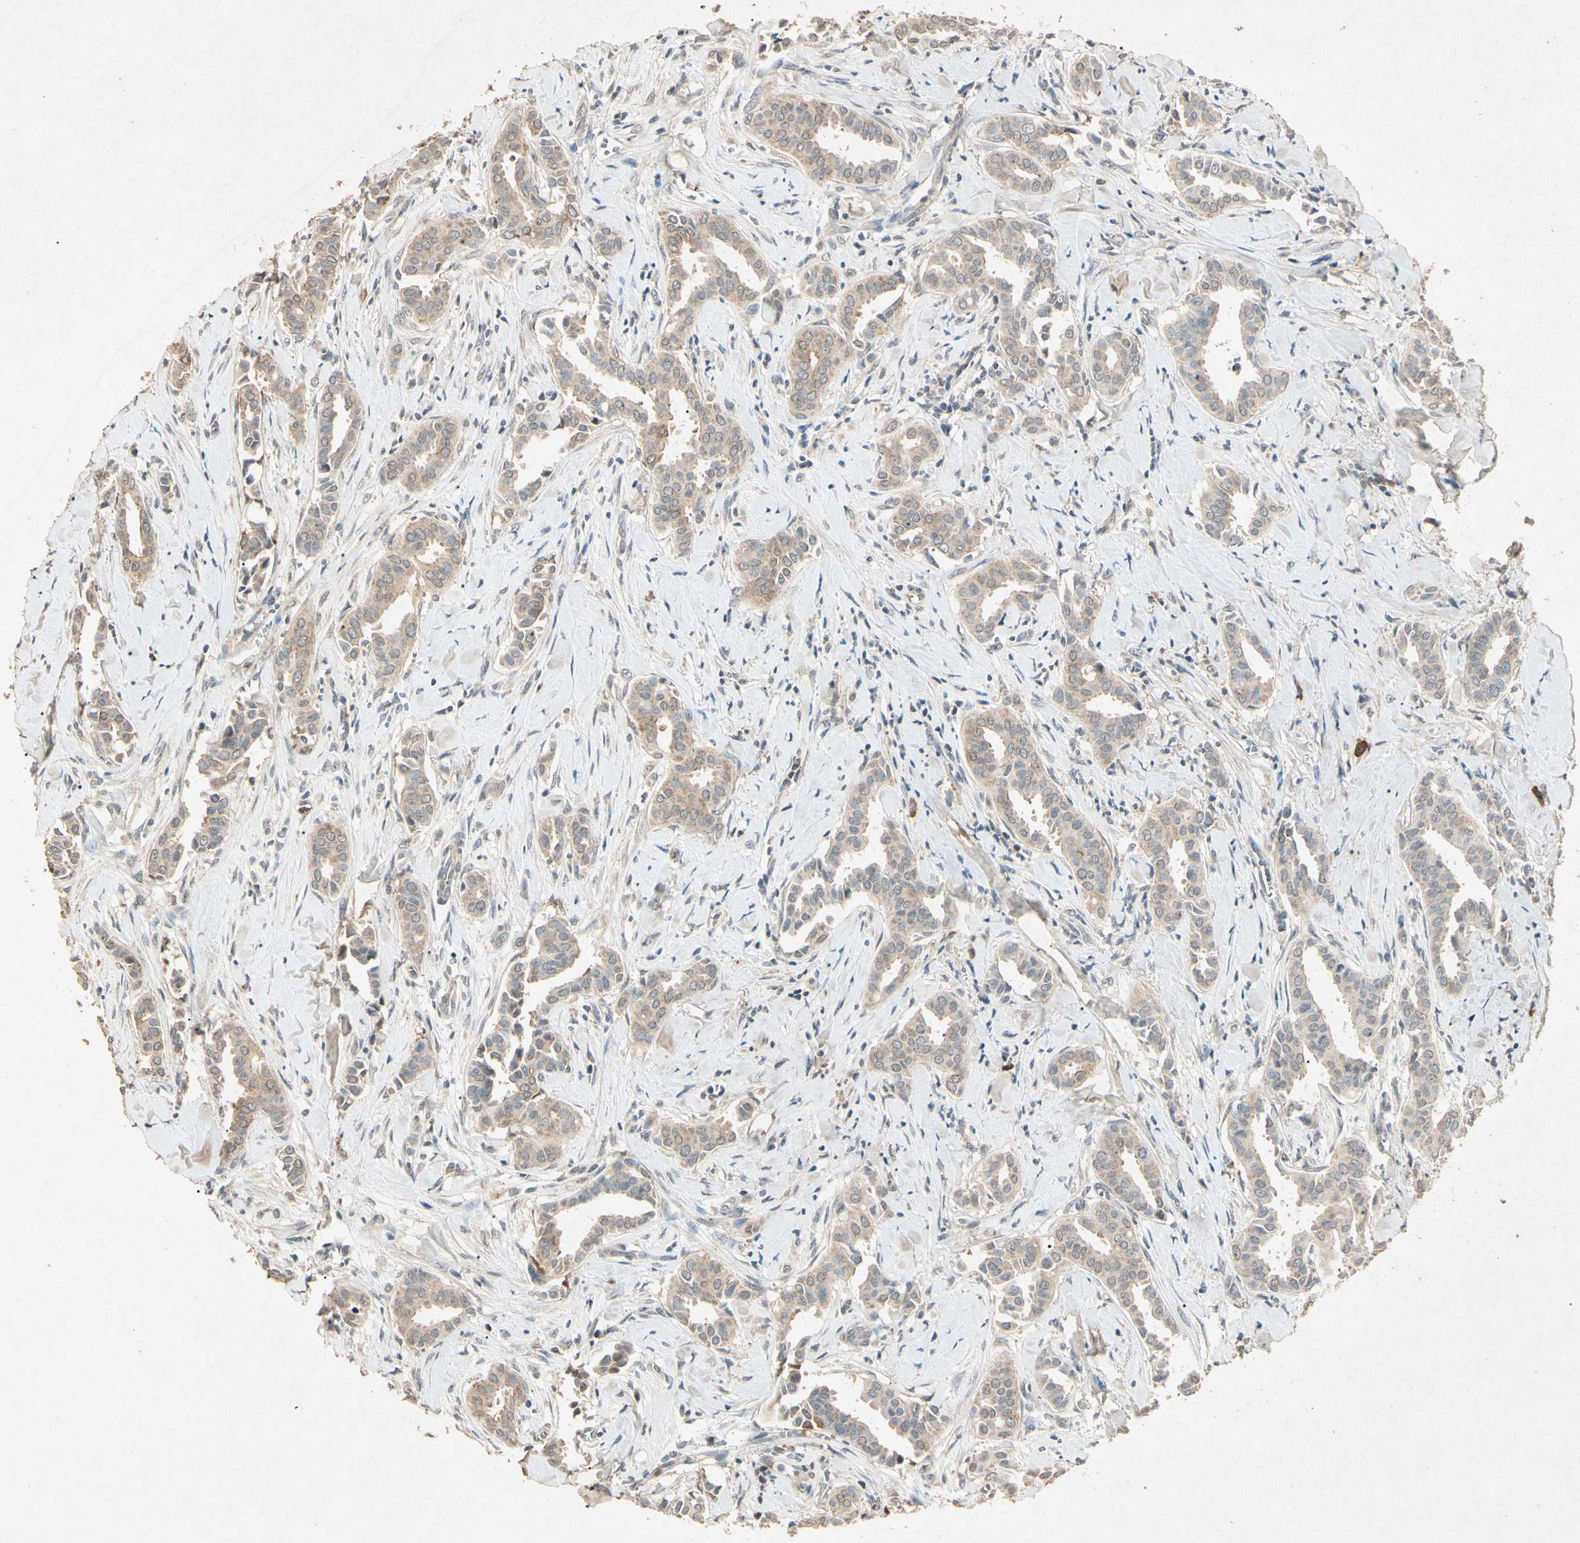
{"staining": {"intensity": "weak", "quantity": ">75%", "location": "cytoplasmic/membranous"}, "tissue": "head and neck cancer", "cell_type": "Tumor cells", "image_type": "cancer", "snomed": [{"axis": "morphology", "description": "Adenocarcinoma, NOS"}, {"axis": "topography", "description": "Salivary gland"}, {"axis": "topography", "description": "Head-Neck"}], "caption": "Immunohistochemical staining of human adenocarcinoma (head and neck) shows low levels of weak cytoplasmic/membranous protein expression in approximately >75% of tumor cells.", "gene": "MSRB1", "patient": {"sex": "female", "age": 59}}